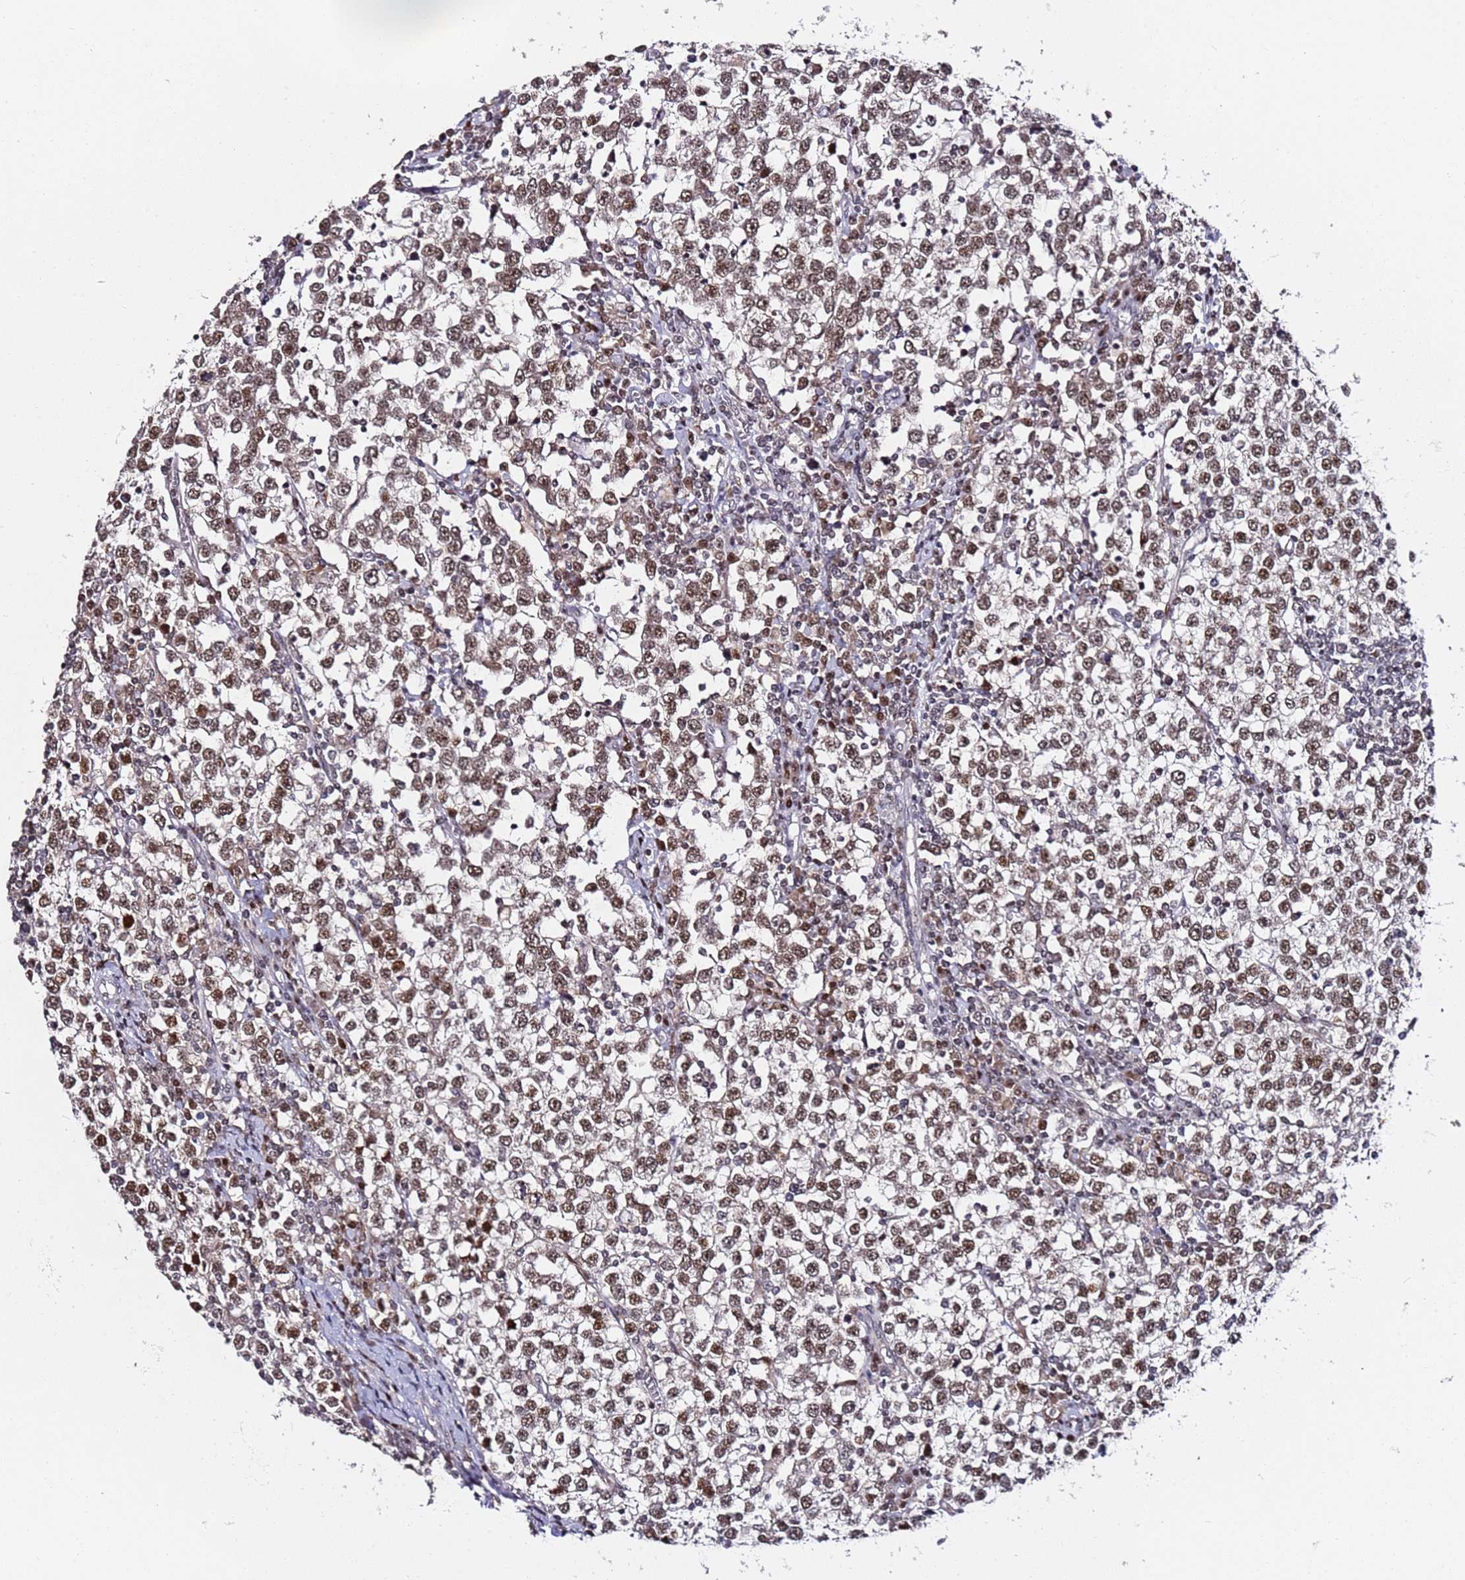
{"staining": {"intensity": "moderate", "quantity": ">75%", "location": "nuclear"}, "tissue": "testis cancer", "cell_type": "Tumor cells", "image_type": "cancer", "snomed": [{"axis": "morphology", "description": "Seminoma, NOS"}, {"axis": "topography", "description": "Testis"}], "caption": "There is medium levels of moderate nuclear staining in tumor cells of testis cancer, as demonstrated by immunohistochemical staining (brown color).", "gene": "FCF1", "patient": {"sex": "male", "age": 65}}